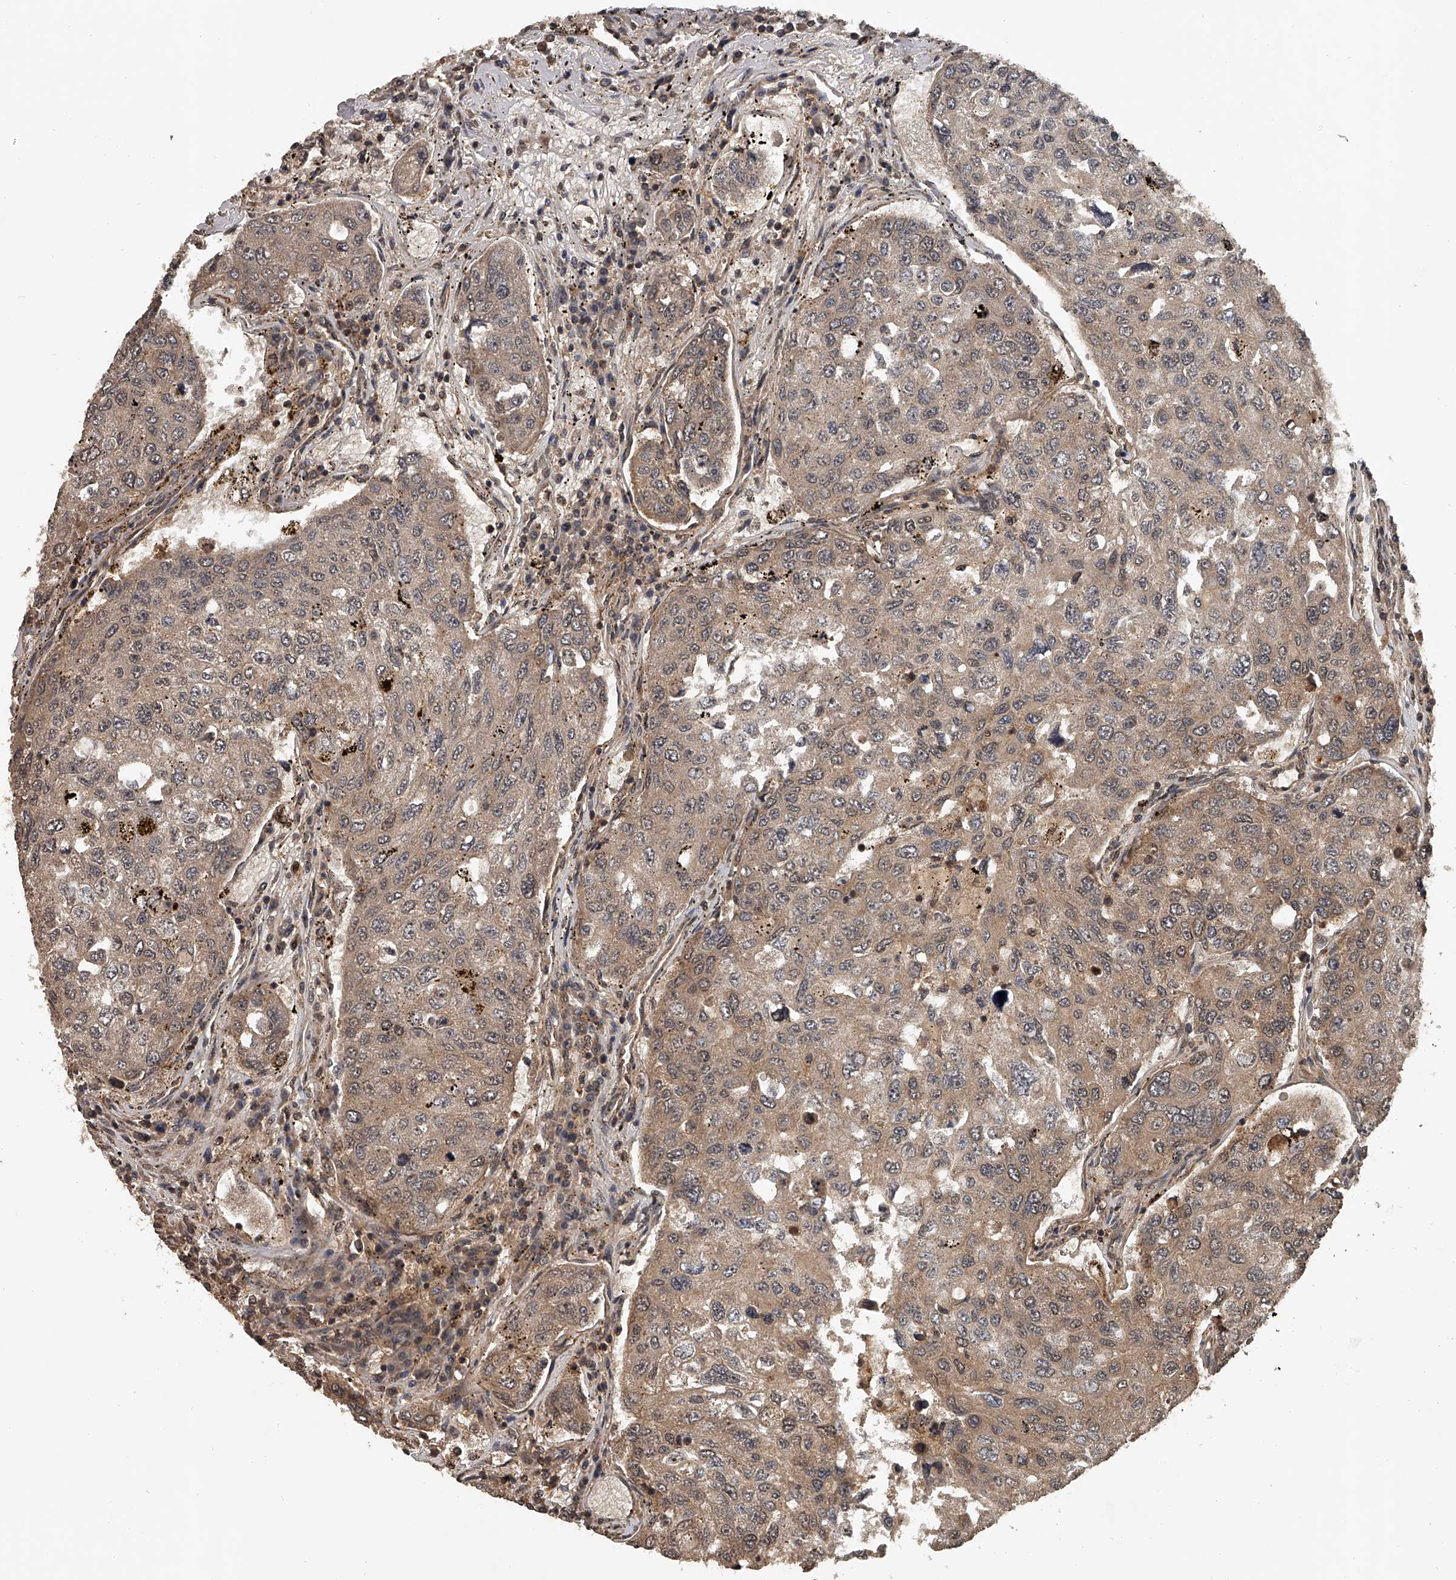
{"staining": {"intensity": "weak", "quantity": ">75%", "location": "cytoplasmic/membranous"}, "tissue": "urothelial cancer", "cell_type": "Tumor cells", "image_type": "cancer", "snomed": [{"axis": "morphology", "description": "Urothelial carcinoma, High grade"}, {"axis": "topography", "description": "Lymph node"}, {"axis": "topography", "description": "Urinary bladder"}], "caption": "A brown stain labels weak cytoplasmic/membranous expression of a protein in human urothelial cancer tumor cells.", "gene": "PLEKHG1", "patient": {"sex": "male", "age": 51}}